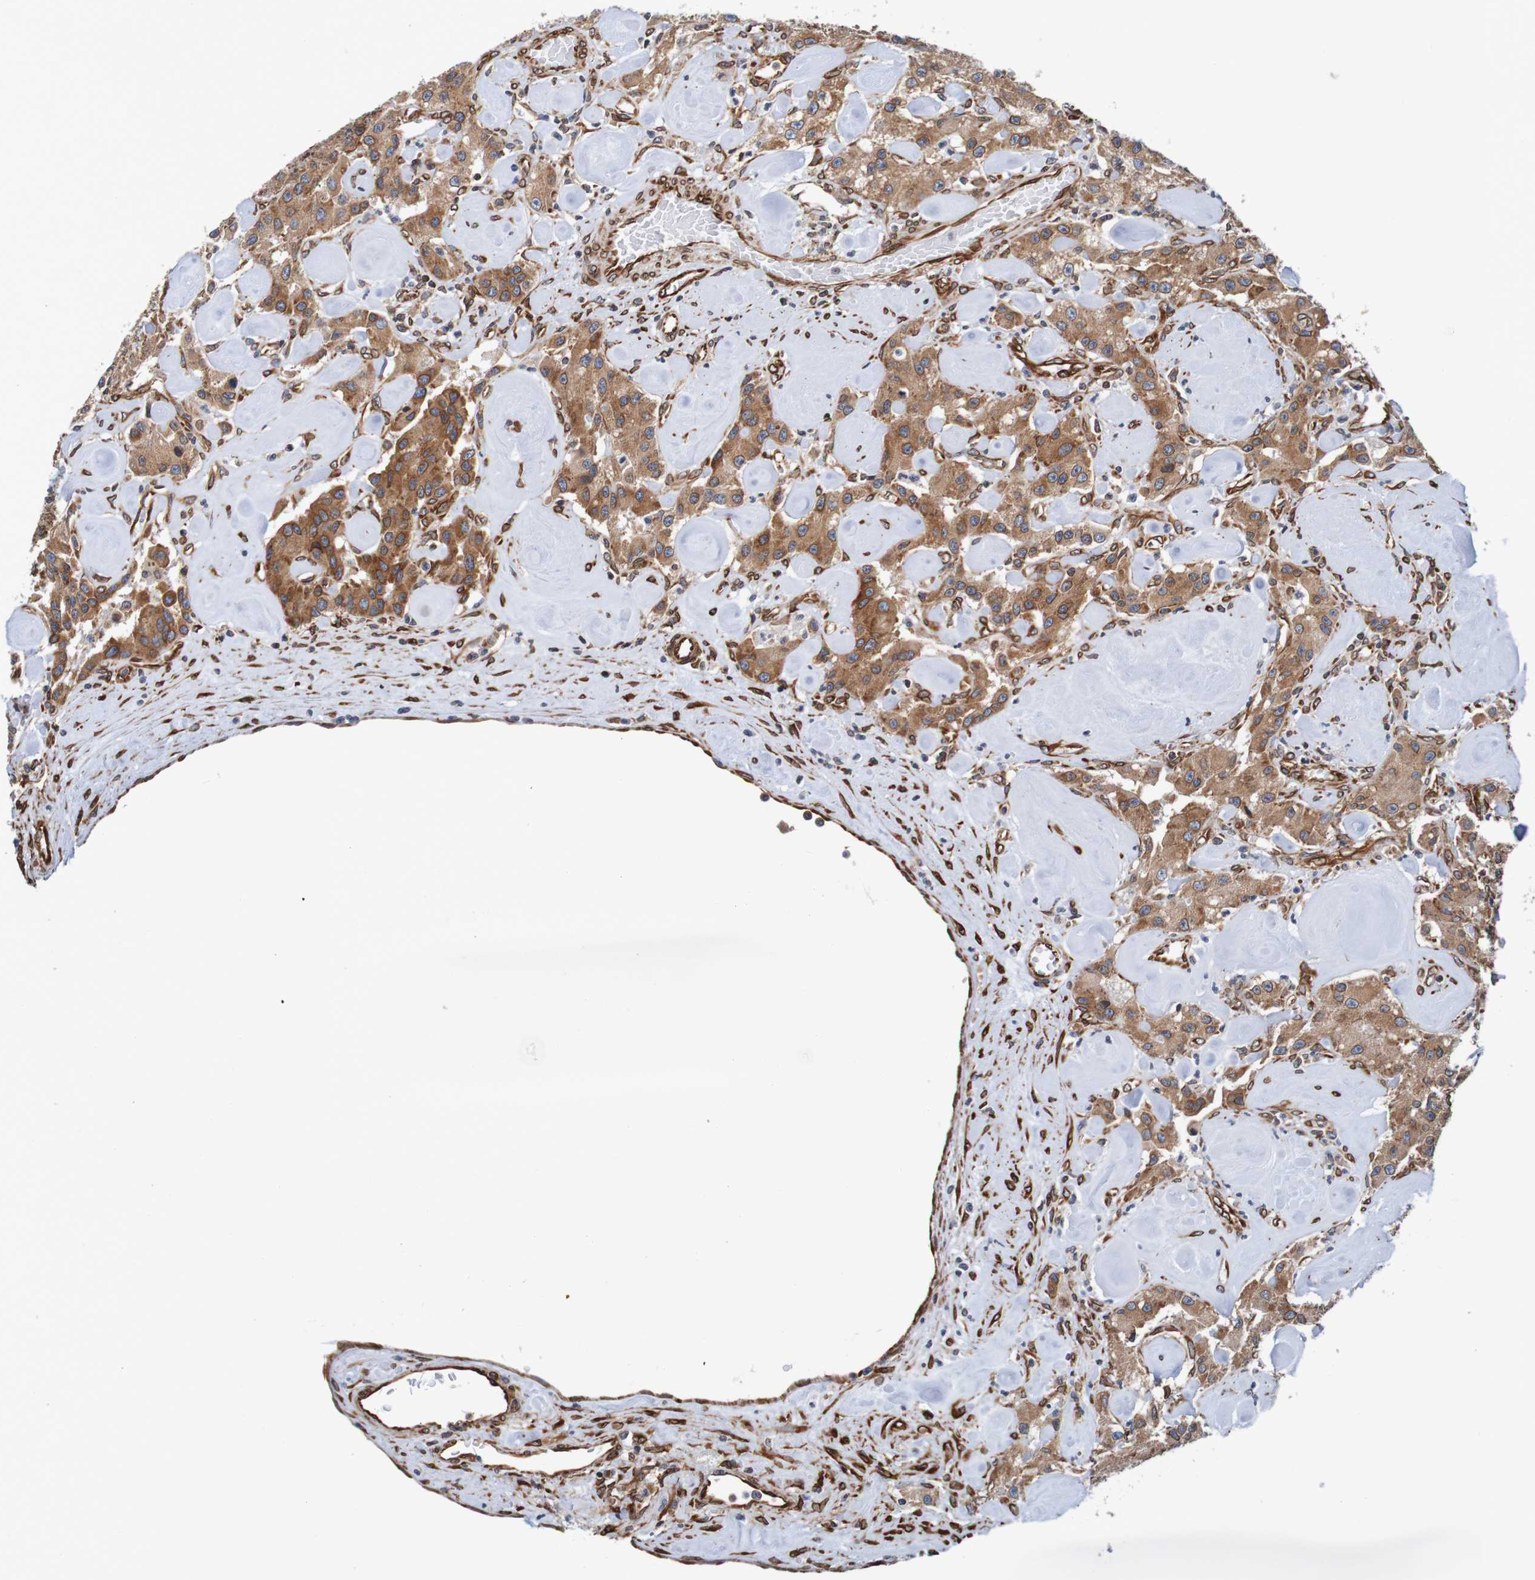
{"staining": {"intensity": "moderate", "quantity": ">75%", "location": "cytoplasmic/membranous,nuclear"}, "tissue": "carcinoid", "cell_type": "Tumor cells", "image_type": "cancer", "snomed": [{"axis": "morphology", "description": "Carcinoid, malignant, NOS"}, {"axis": "topography", "description": "Pancreas"}], "caption": "Immunohistochemical staining of carcinoid exhibits moderate cytoplasmic/membranous and nuclear protein positivity in about >75% of tumor cells.", "gene": "TMEM109", "patient": {"sex": "male", "age": 41}}